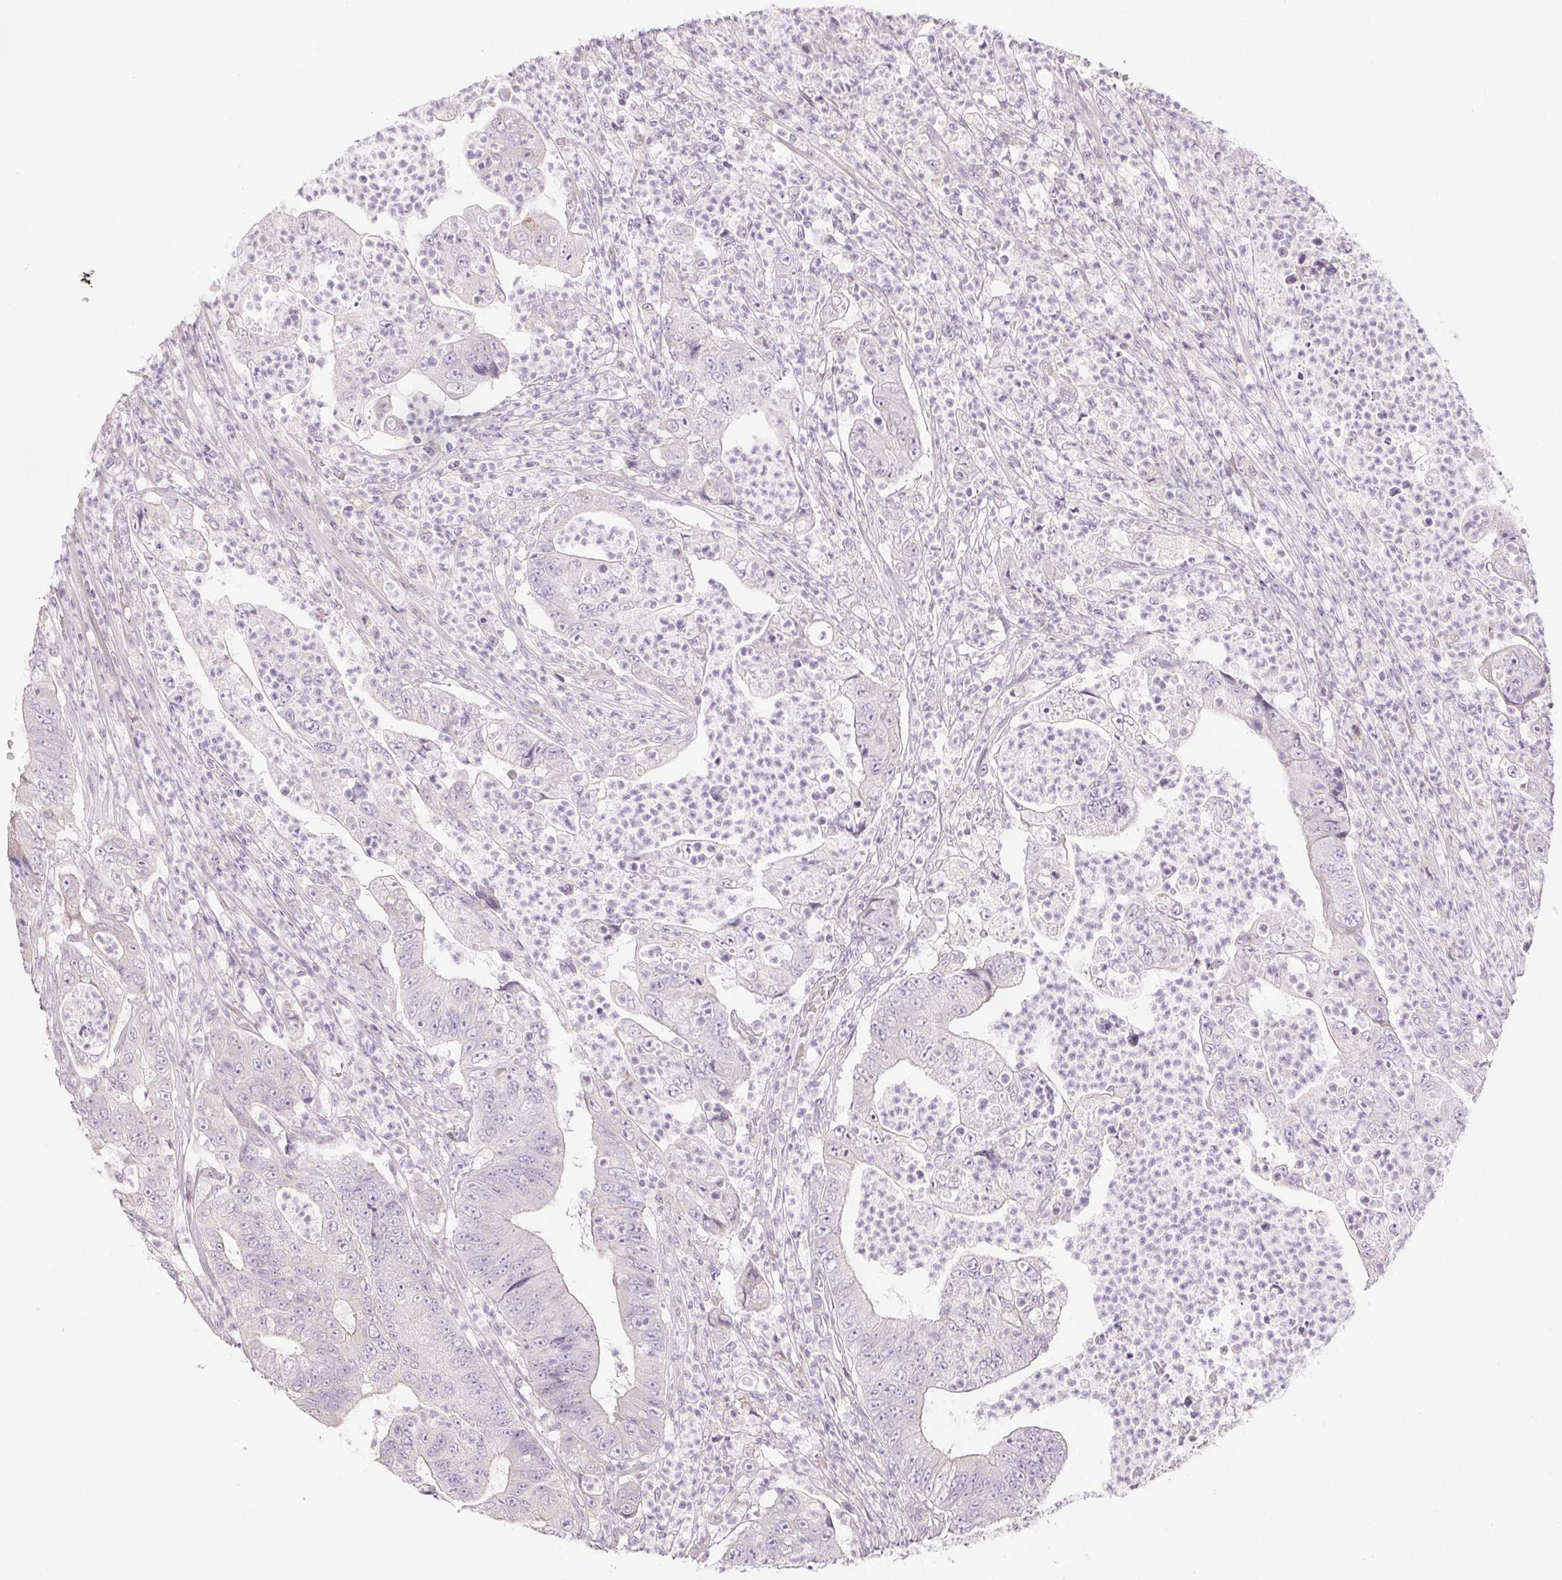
{"staining": {"intensity": "negative", "quantity": "none", "location": "none"}, "tissue": "colorectal cancer", "cell_type": "Tumor cells", "image_type": "cancer", "snomed": [{"axis": "morphology", "description": "Adenocarcinoma, NOS"}, {"axis": "topography", "description": "Colon"}], "caption": "High magnification brightfield microscopy of colorectal cancer stained with DAB (3,3'-diaminobenzidine) (brown) and counterstained with hematoxylin (blue): tumor cells show no significant staining.", "gene": "CTCFL", "patient": {"sex": "female", "age": 48}}